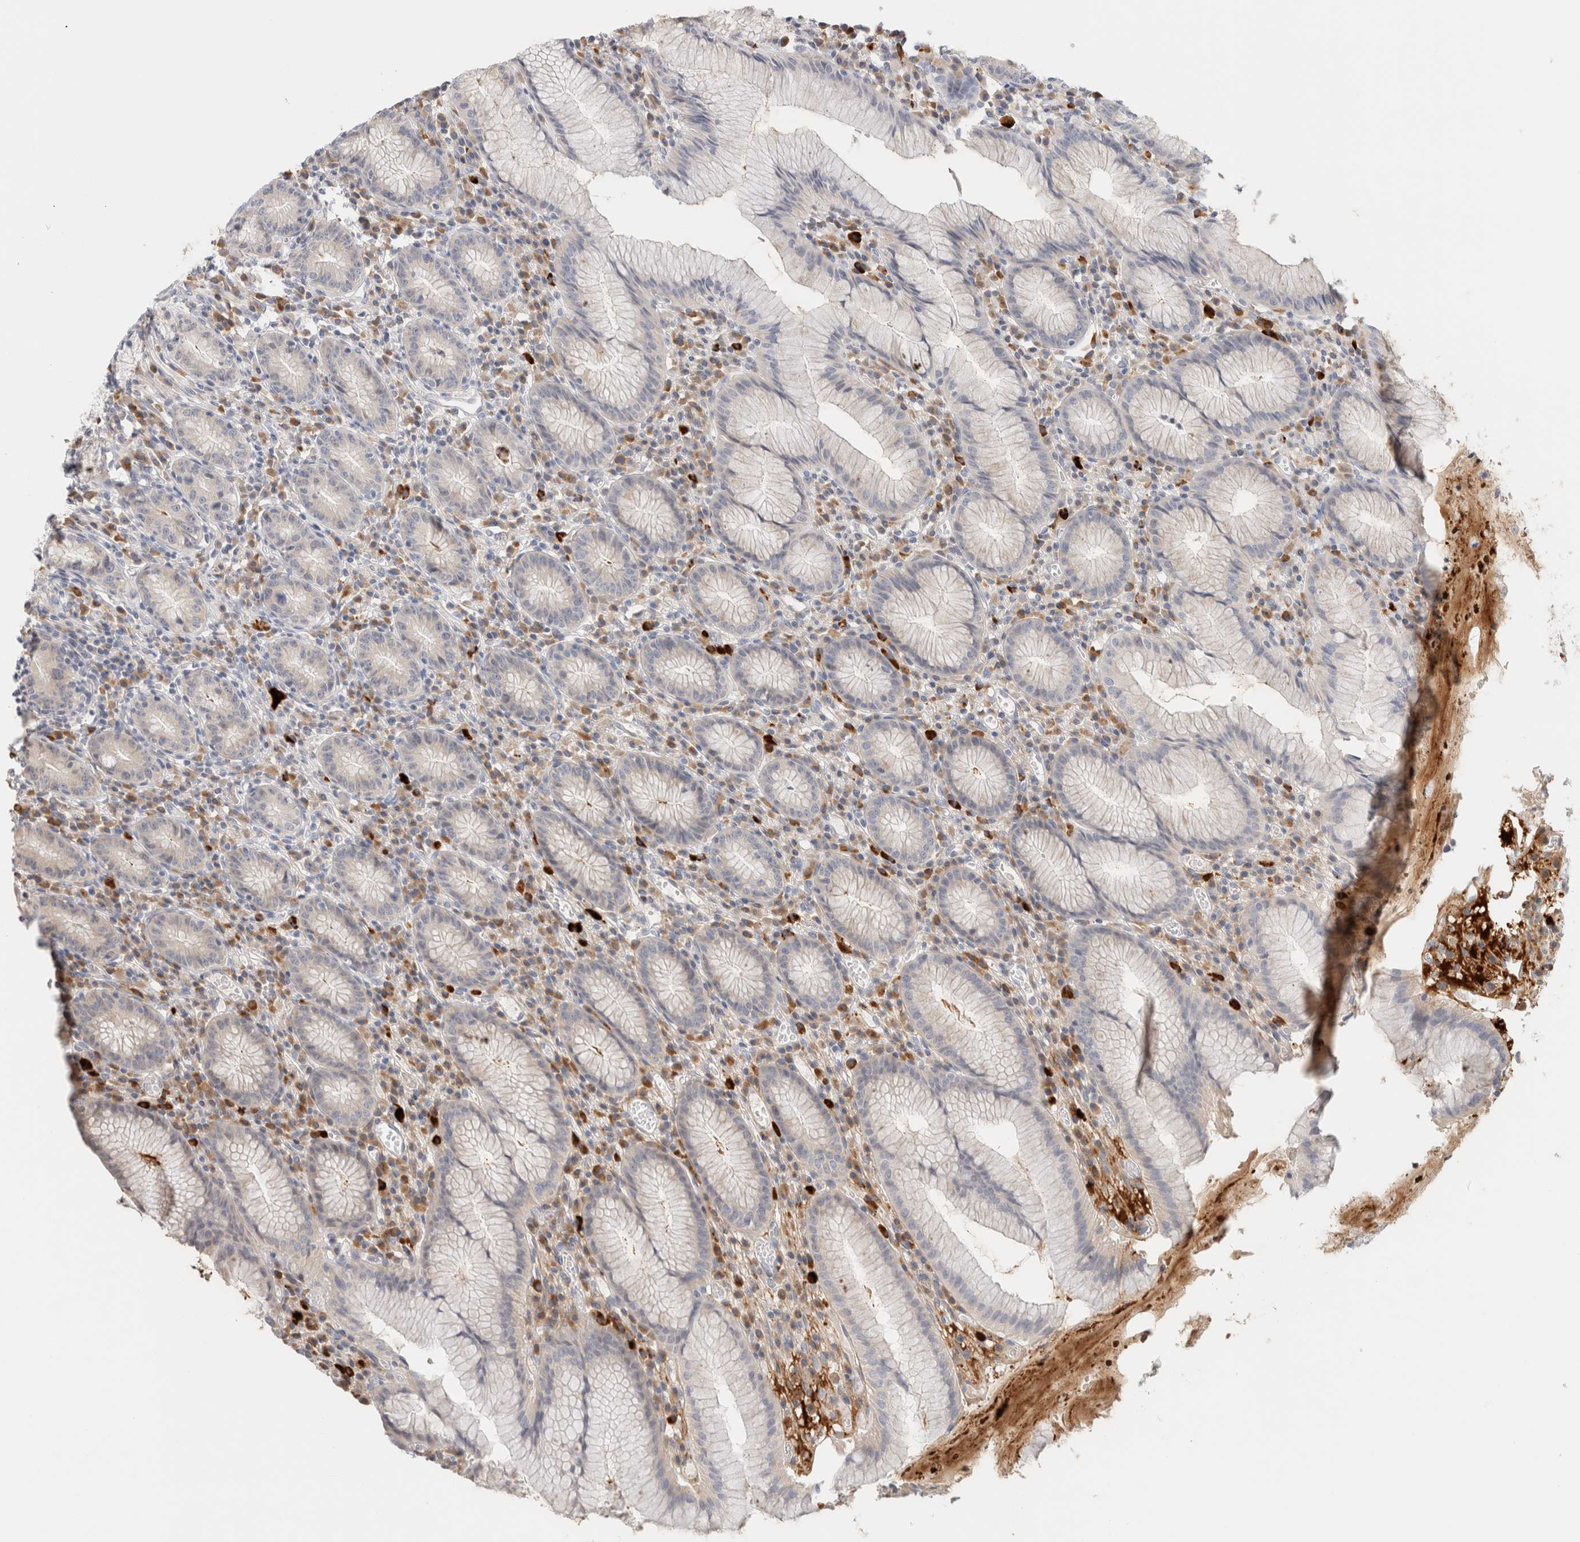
{"staining": {"intensity": "weak", "quantity": "<25%", "location": "cytoplasmic/membranous"}, "tissue": "stomach", "cell_type": "Glandular cells", "image_type": "normal", "snomed": [{"axis": "morphology", "description": "Normal tissue, NOS"}, {"axis": "topography", "description": "Stomach"}], "caption": "Photomicrograph shows no protein positivity in glandular cells of normal stomach.", "gene": "SPRTN", "patient": {"sex": "male", "age": 55}}